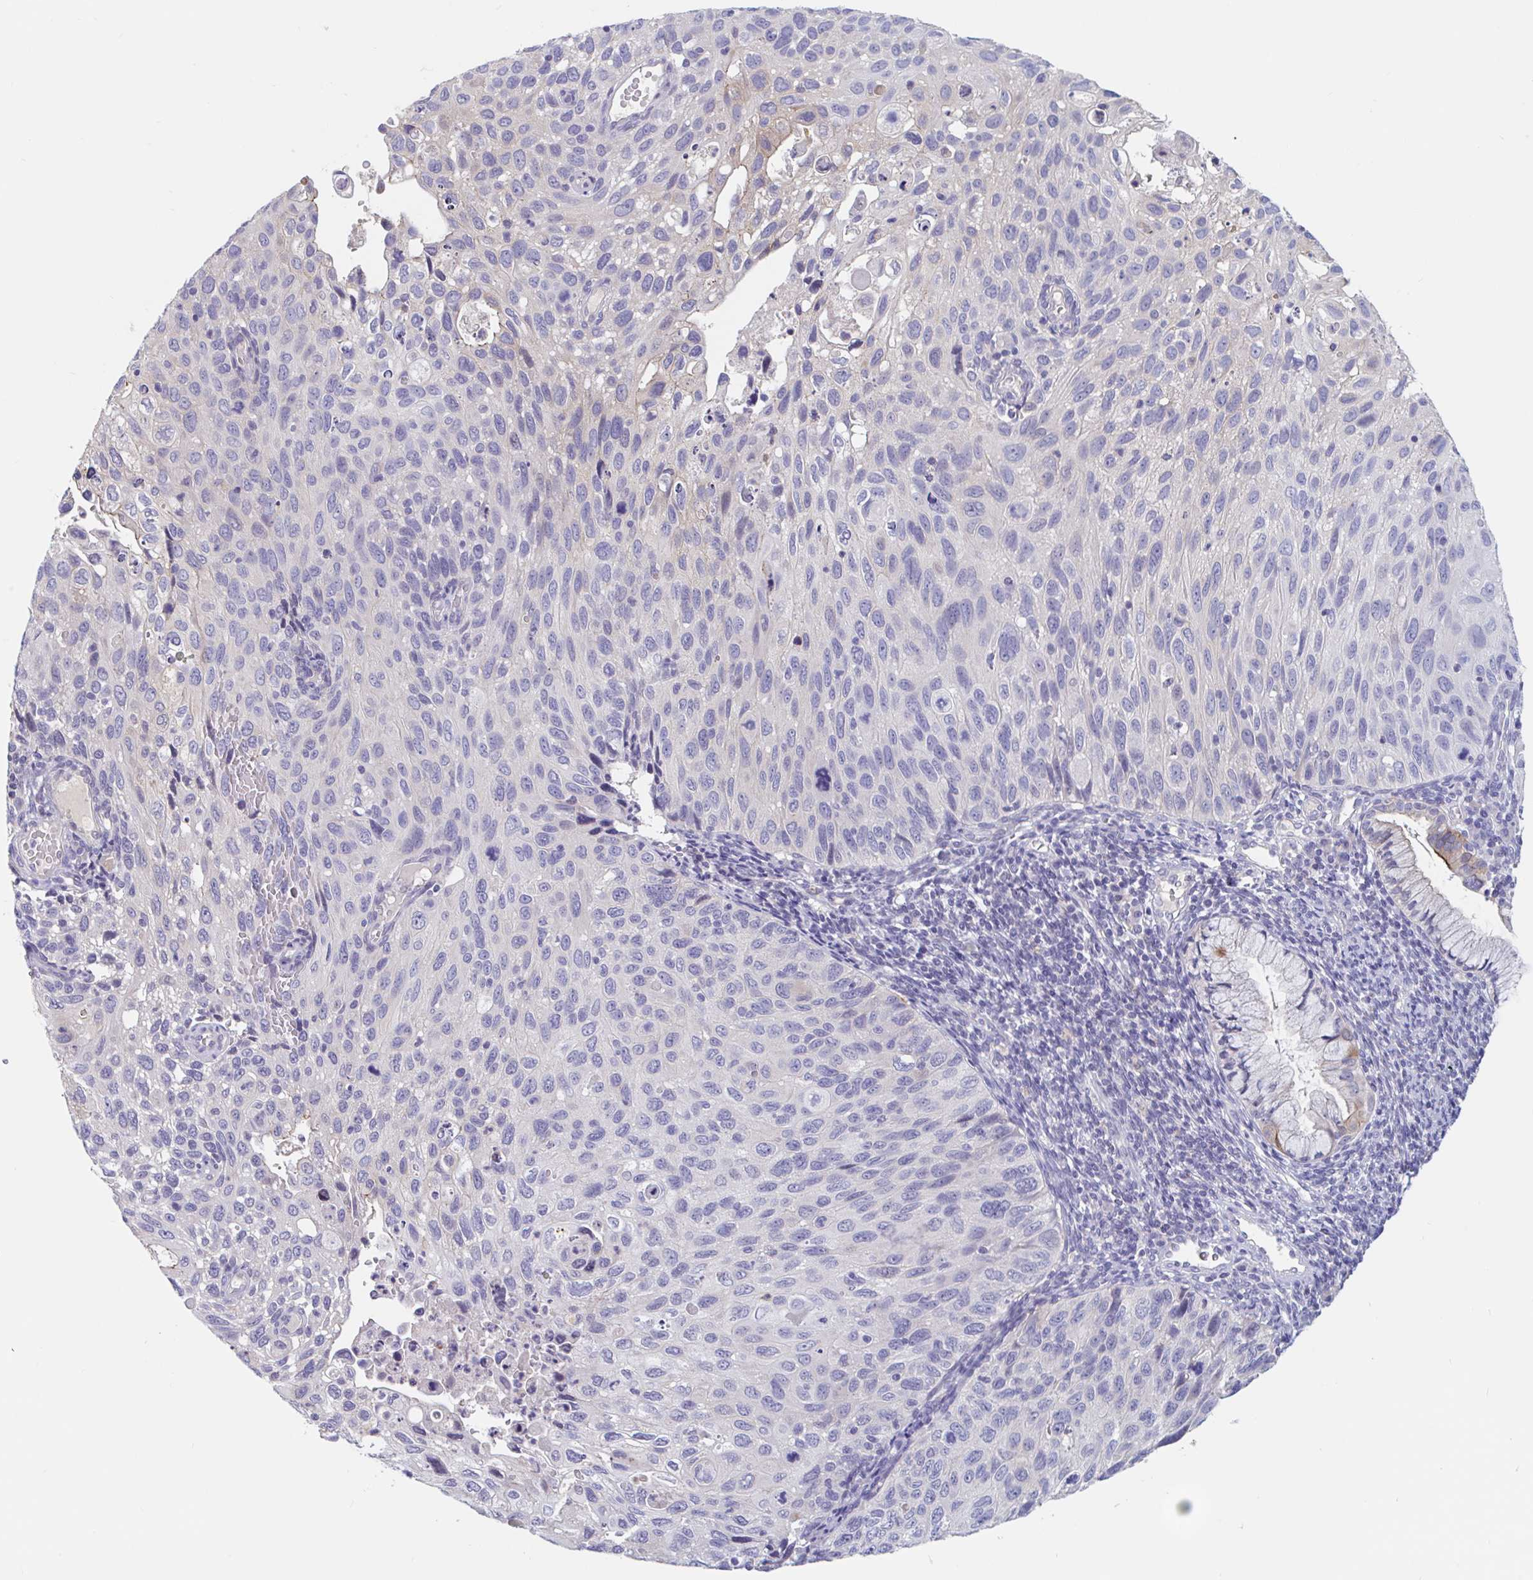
{"staining": {"intensity": "negative", "quantity": "none", "location": "none"}, "tissue": "cervical cancer", "cell_type": "Tumor cells", "image_type": "cancer", "snomed": [{"axis": "morphology", "description": "Squamous cell carcinoma, NOS"}, {"axis": "topography", "description": "Cervix"}], "caption": "IHC image of human cervical cancer stained for a protein (brown), which reveals no expression in tumor cells. Nuclei are stained in blue.", "gene": "UNKL", "patient": {"sex": "female", "age": 70}}